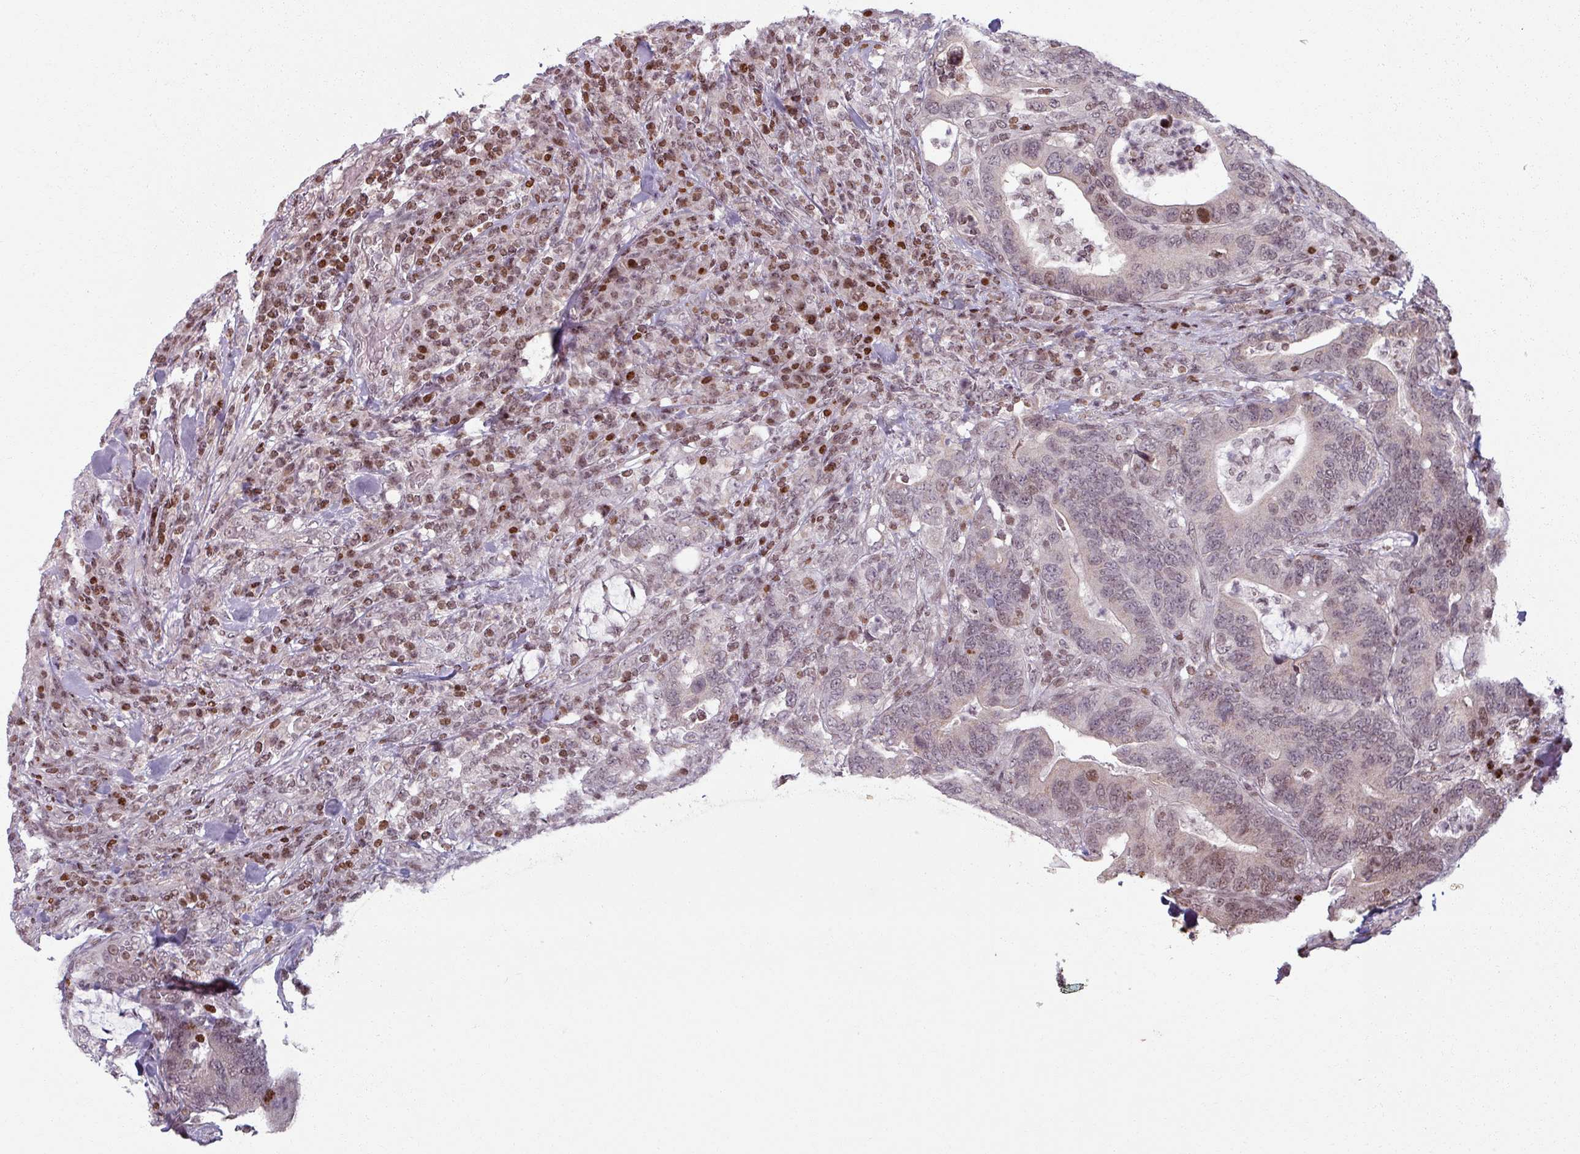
{"staining": {"intensity": "moderate", "quantity": "25%-75%", "location": "nuclear"}, "tissue": "colorectal cancer", "cell_type": "Tumor cells", "image_type": "cancer", "snomed": [{"axis": "morphology", "description": "Adenocarcinoma, NOS"}, {"axis": "topography", "description": "Colon"}], "caption": "Immunohistochemical staining of human colorectal cancer (adenocarcinoma) exhibits medium levels of moderate nuclear staining in approximately 25%-75% of tumor cells. (DAB (3,3'-diaminobenzidine) IHC with brightfield microscopy, high magnification).", "gene": "NCOR1", "patient": {"sex": "female", "age": 66}}